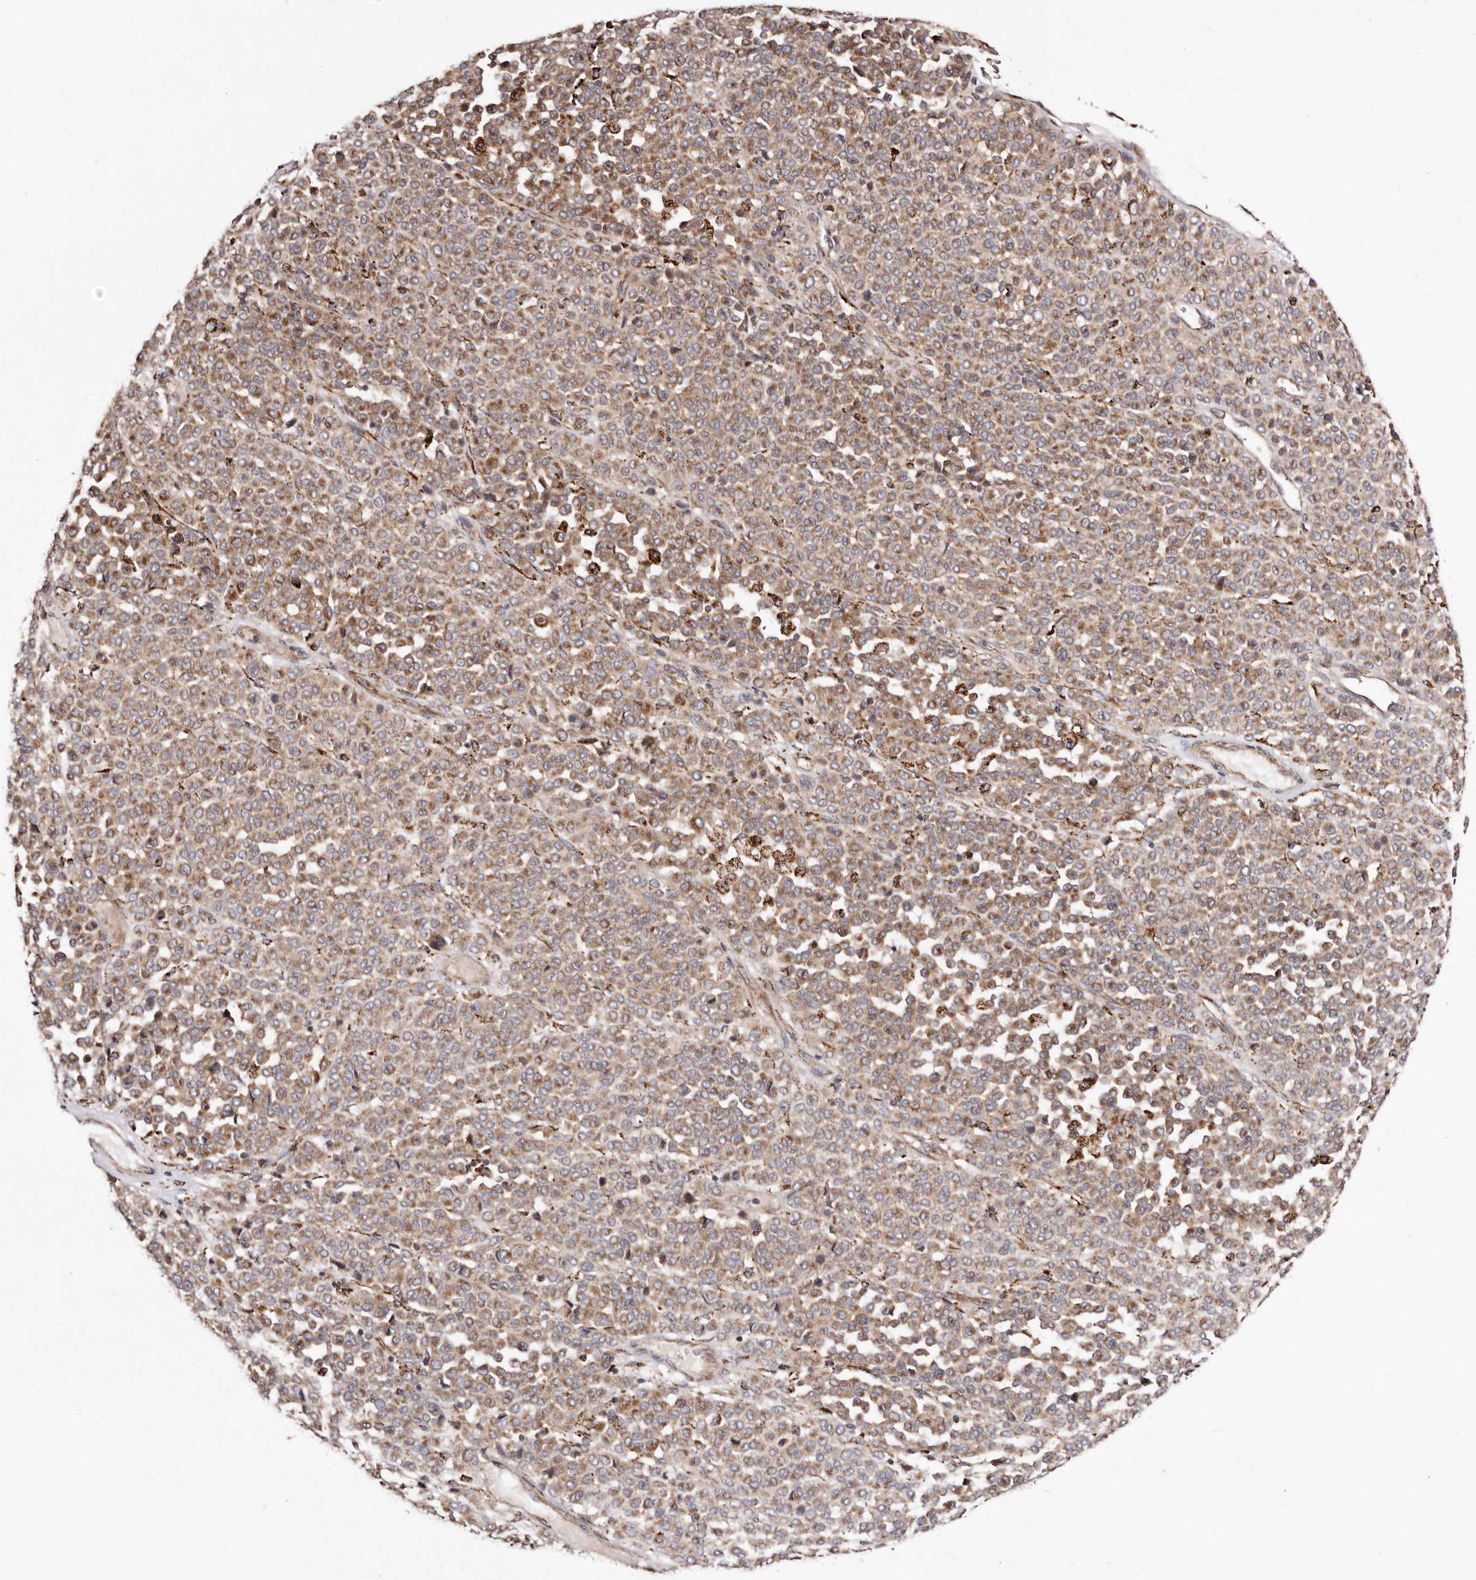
{"staining": {"intensity": "moderate", "quantity": ">75%", "location": "cytoplasmic/membranous"}, "tissue": "melanoma", "cell_type": "Tumor cells", "image_type": "cancer", "snomed": [{"axis": "morphology", "description": "Malignant melanoma, Metastatic site"}, {"axis": "topography", "description": "Pancreas"}], "caption": "A histopathology image of malignant melanoma (metastatic site) stained for a protein displays moderate cytoplasmic/membranous brown staining in tumor cells.", "gene": "LUZP1", "patient": {"sex": "female", "age": 30}}